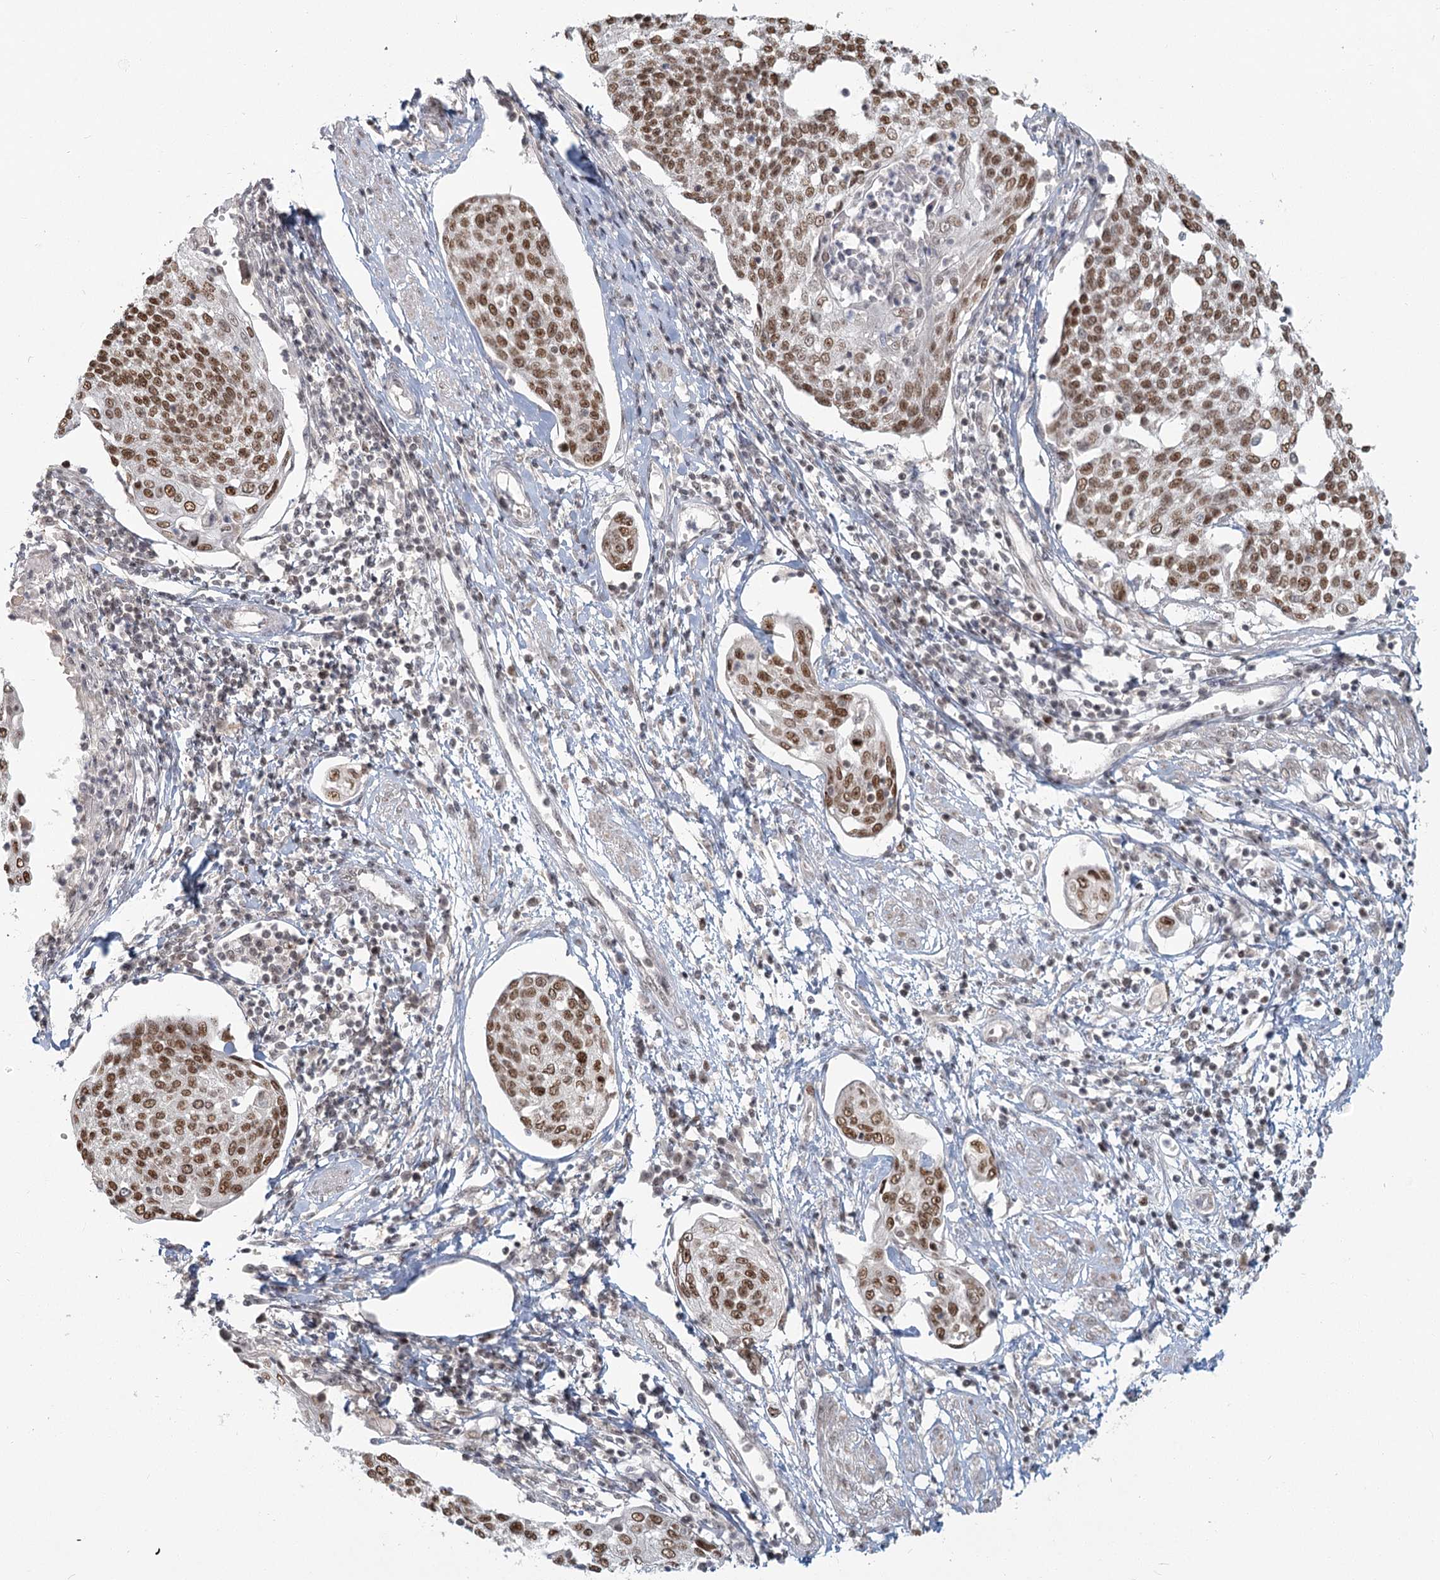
{"staining": {"intensity": "moderate", "quantity": ">75%", "location": "nuclear"}, "tissue": "cervical cancer", "cell_type": "Tumor cells", "image_type": "cancer", "snomed": [{"axis": "morphology", "description": "Squamous cell carcinoma, NOS"}, {"axis": "topography", "description": "Cervix"}], "caption": "This image displays immunohistochemistry (IHC) staining of human cervical cancer, with medium moderate nuclear expression in approximately >75% of tumor cells.", "gene": "R3HCC1L", "patient": {"sex": "female", "age": 34}}